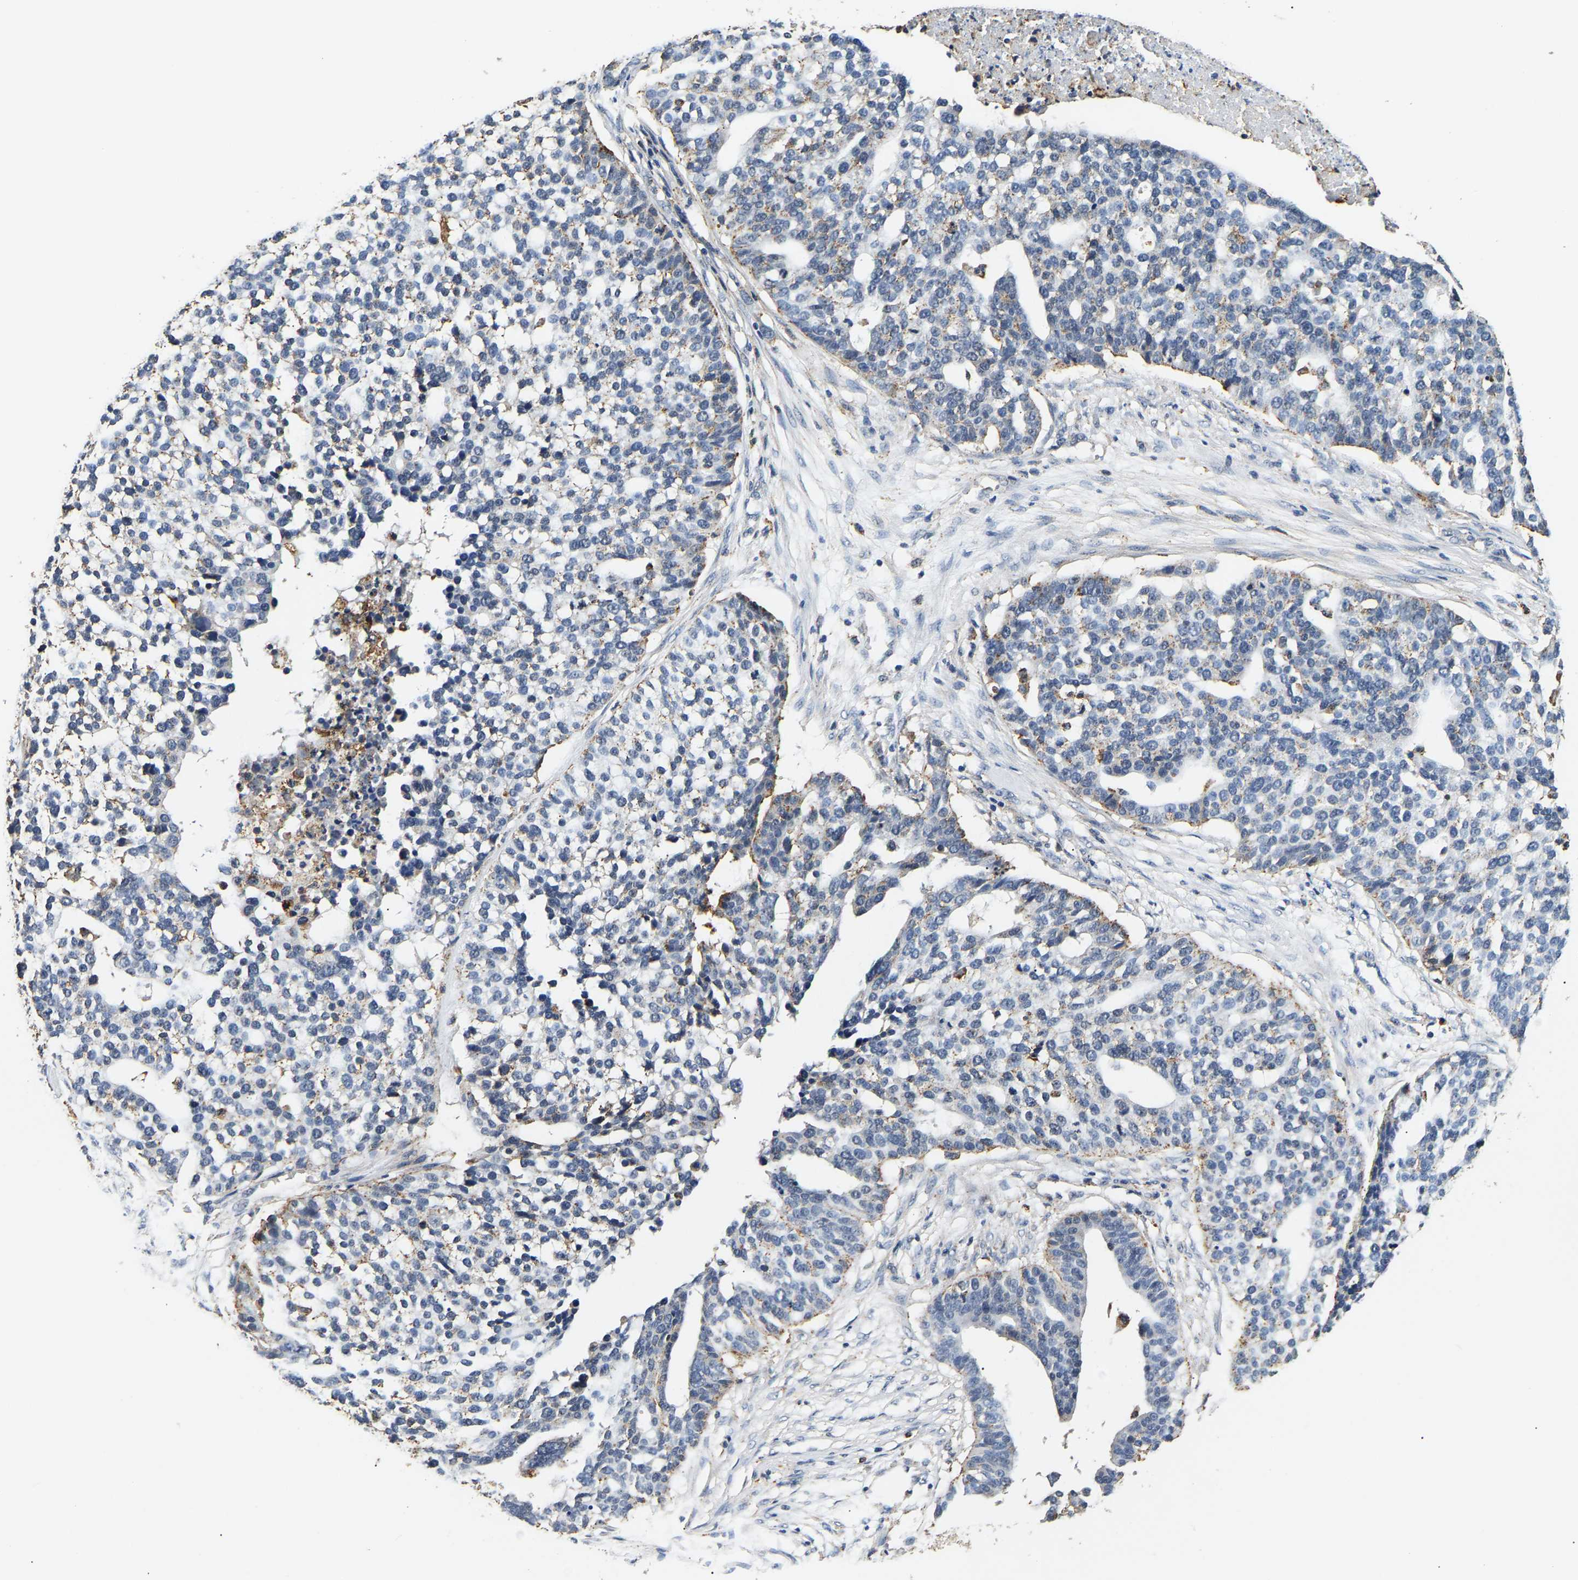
{"staining": {"intensity": "weak", "quantity": "<25%", "location": "cytoplasmic/membranous"}, "tissue": "ovarian cancer", "cell_type": "Tumor cells", "image_type": "cancer", "snomed": [{"axis": "morphology", "description": "Cystadenocarcinoma, serous, NOS"}, {"axis": "topography", "description": "Ovary"}], "caption": "Tumor cells are negative for brown protein staining in serous cystadenocarcinoma (ovarian).", "gene": "SMU1", "patient": {"sex": "female", "age": 59}}